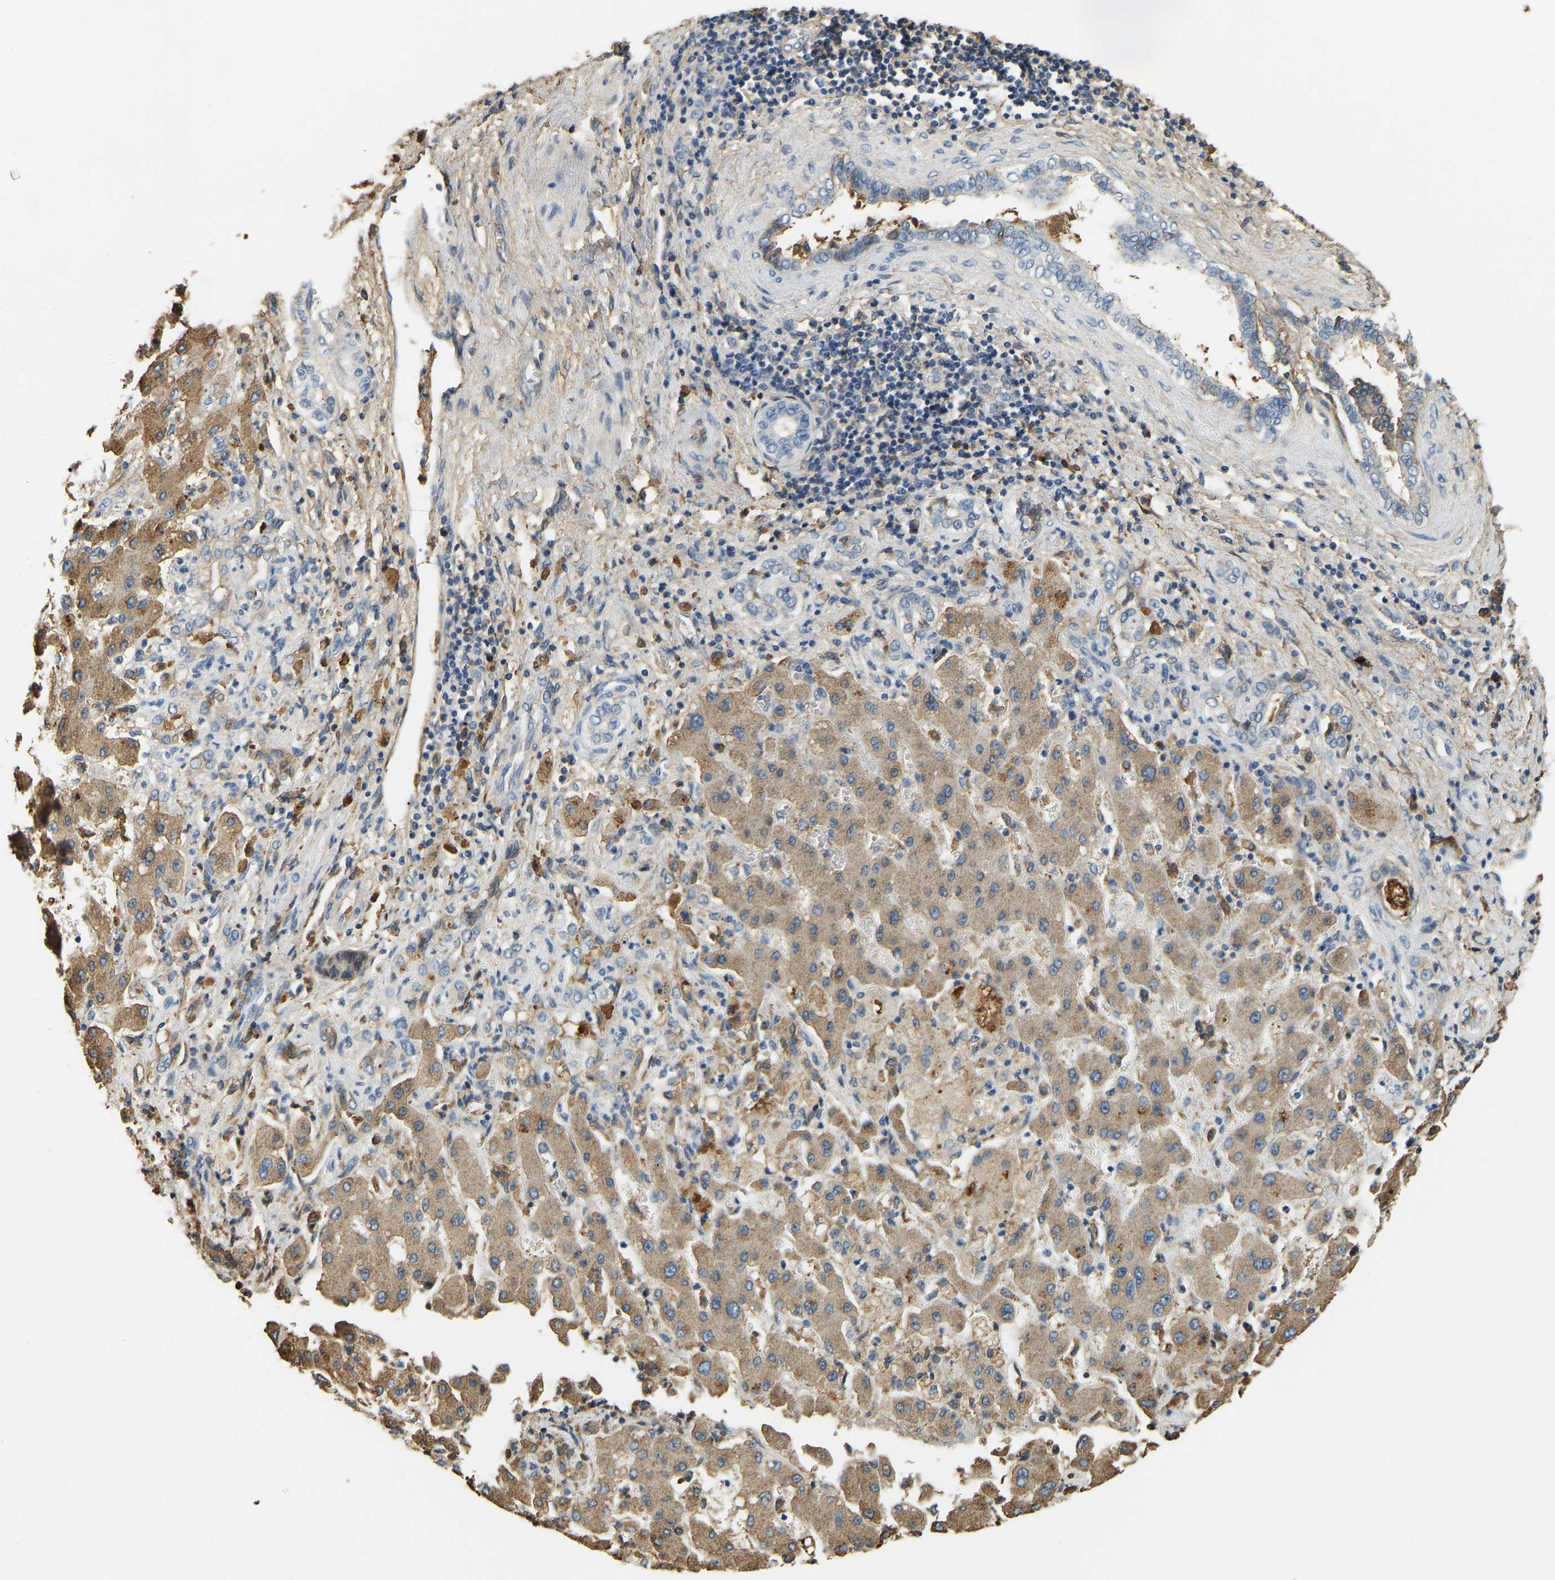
{"staining": {"intensity": "negative", "quantity": "none", "location": "none"}, "tissue": "liver cancer", "cell_type": "Tumor cells", "image_type": "cancer", "snomed": [{"axis": "morphology", "description": "Cholangiocarcinoma"}, {"axis": "topography", "description": "Liver"}], "caption": "This histopathology image is of cholangiocarcinoma (liver) stained with immunohistochemistry (IHC) to label a protein in brown with the nuclei are counter-stained blue. There is no expression in tumor cells.", "gene": "THBS4", "patient": {"sex": "male", "age": 50}}